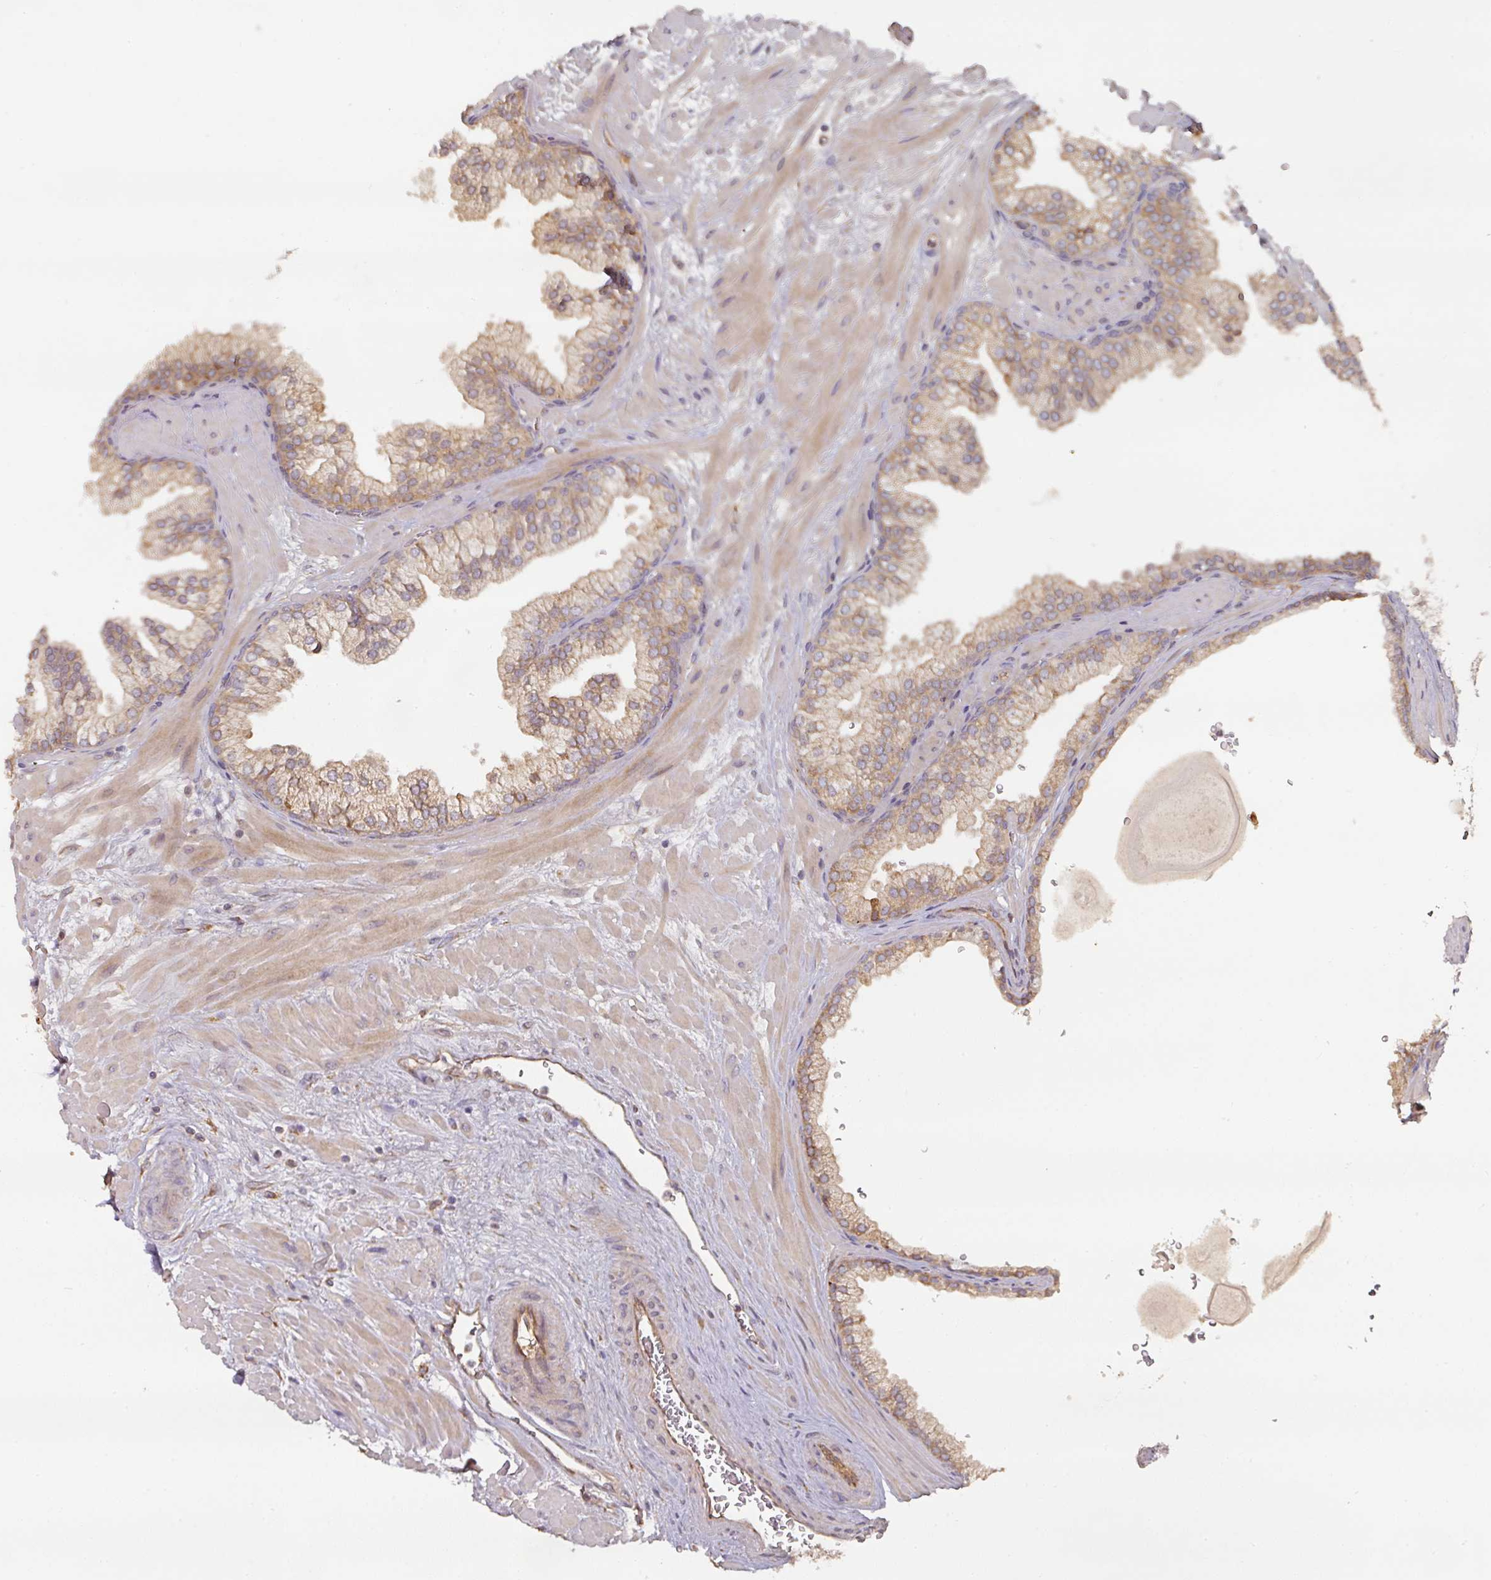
{"staining": {"intensity": "moderate", "quantity": ">75%", "location": "cytoplasmic/membranous"}, "tissue": "prostate", "cell_type": "Glandular cells", "image_type": "normal", "snomed": [{"axis": "morphology", "description": "Normal tissue, NOS"}, {"axis": "topography", "description": "Prostate"}, {"axis": "topography", "description": "Peripheral nerve tissue"}], "caption": "IHC (DAB (3,3'-diaminobenzidine)) staining of unremarkable prostate shows moderate cytoplasmic/membranous protein expression in about >75% of glandular cells. The staining was performed using DAB to visualize the protein expression in brown, while the nuclei were stained in blue with hematoxylin (Magnification: 20x).", "gene": "CEP95", "patient": {"sex": "male", "age": 61}}